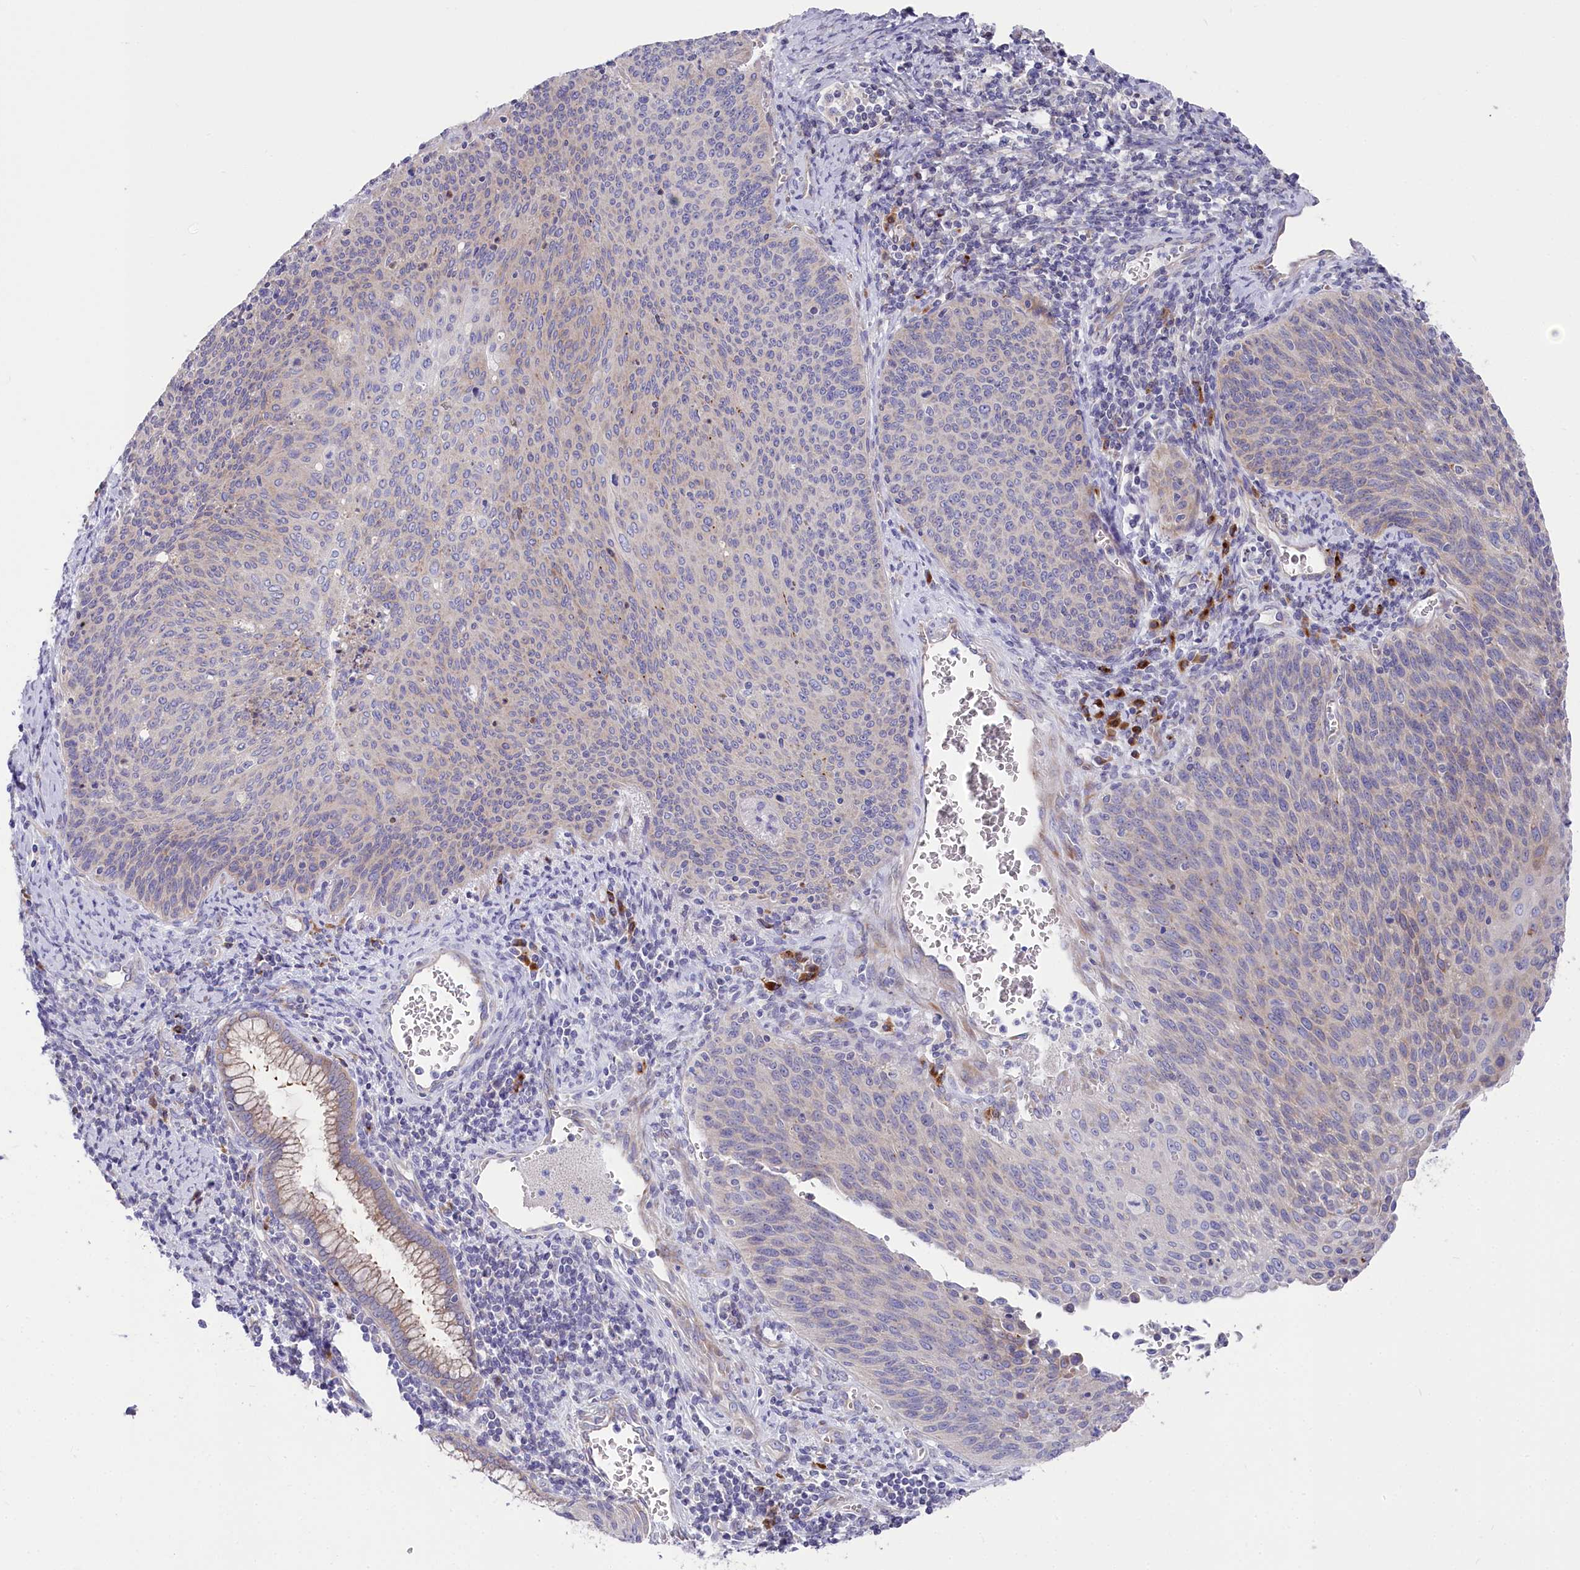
{"staining": {"intensity": "negative", "quantity": "none", "location": "none"}, "tissue": "cervical cancer", "cell_type": "Tumor cells", "image_type": "cancer", "snomed": [{"axis": "morphology", "description": "Squamous cell carcinoma, NOS"}, {"axis": "topography", "description": "Cervix"}], "caption": "An IHC photomicrograph of cervical cancer is shown. There is no staining in tumor cells of cervical cancer. The staining was performed using DAB (3,3'-diaminobenzidine) to visualize the protein expression in brown, while the nuclei were stained in blue with hematoxylin (Magnification: 20x).", "gene": "POGLUT1", "patient": {"sex": "female", "age": 55}}